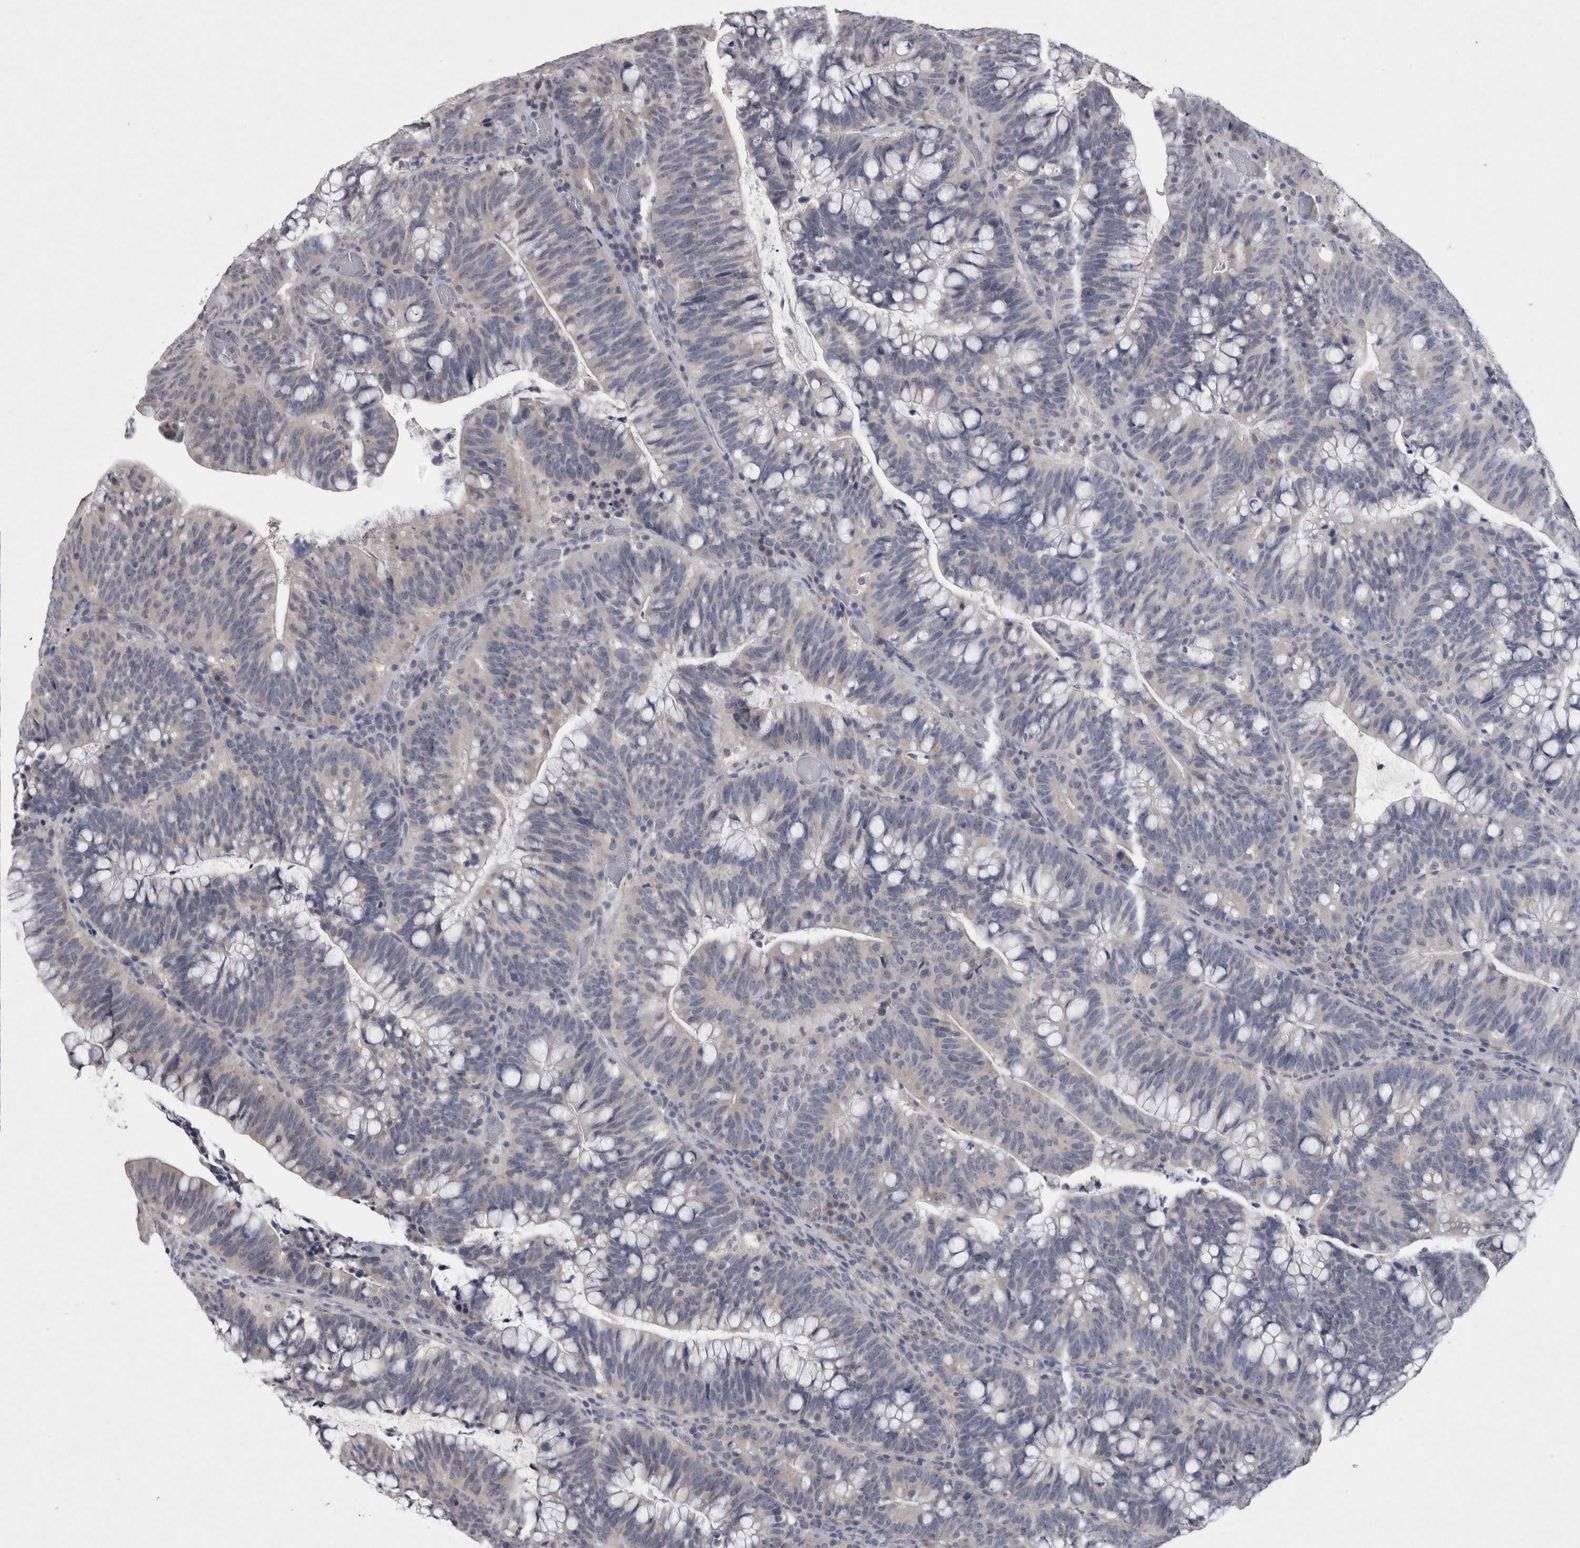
{"staining": {"intensity": "negative", "quantity": "none", "location": "none"}, "tissue": "colorectal cancer", "cell_type": "Tumor cells", "image_type": "cancer", "snomed": [{"axis": "morphology", "description": "Adenocarcinoma, NOS"}, {"axis": "topography", "description": "Colon"}], "caption": "A high-resolution micrograph shows immunohistochemistry (IHC) staining of colorectal cancer (adenocarcinoma), which exhibits no significant expression in tumor cells.", "gene": "WNT7A", "patient": {"sex": "female", "age": 66}}